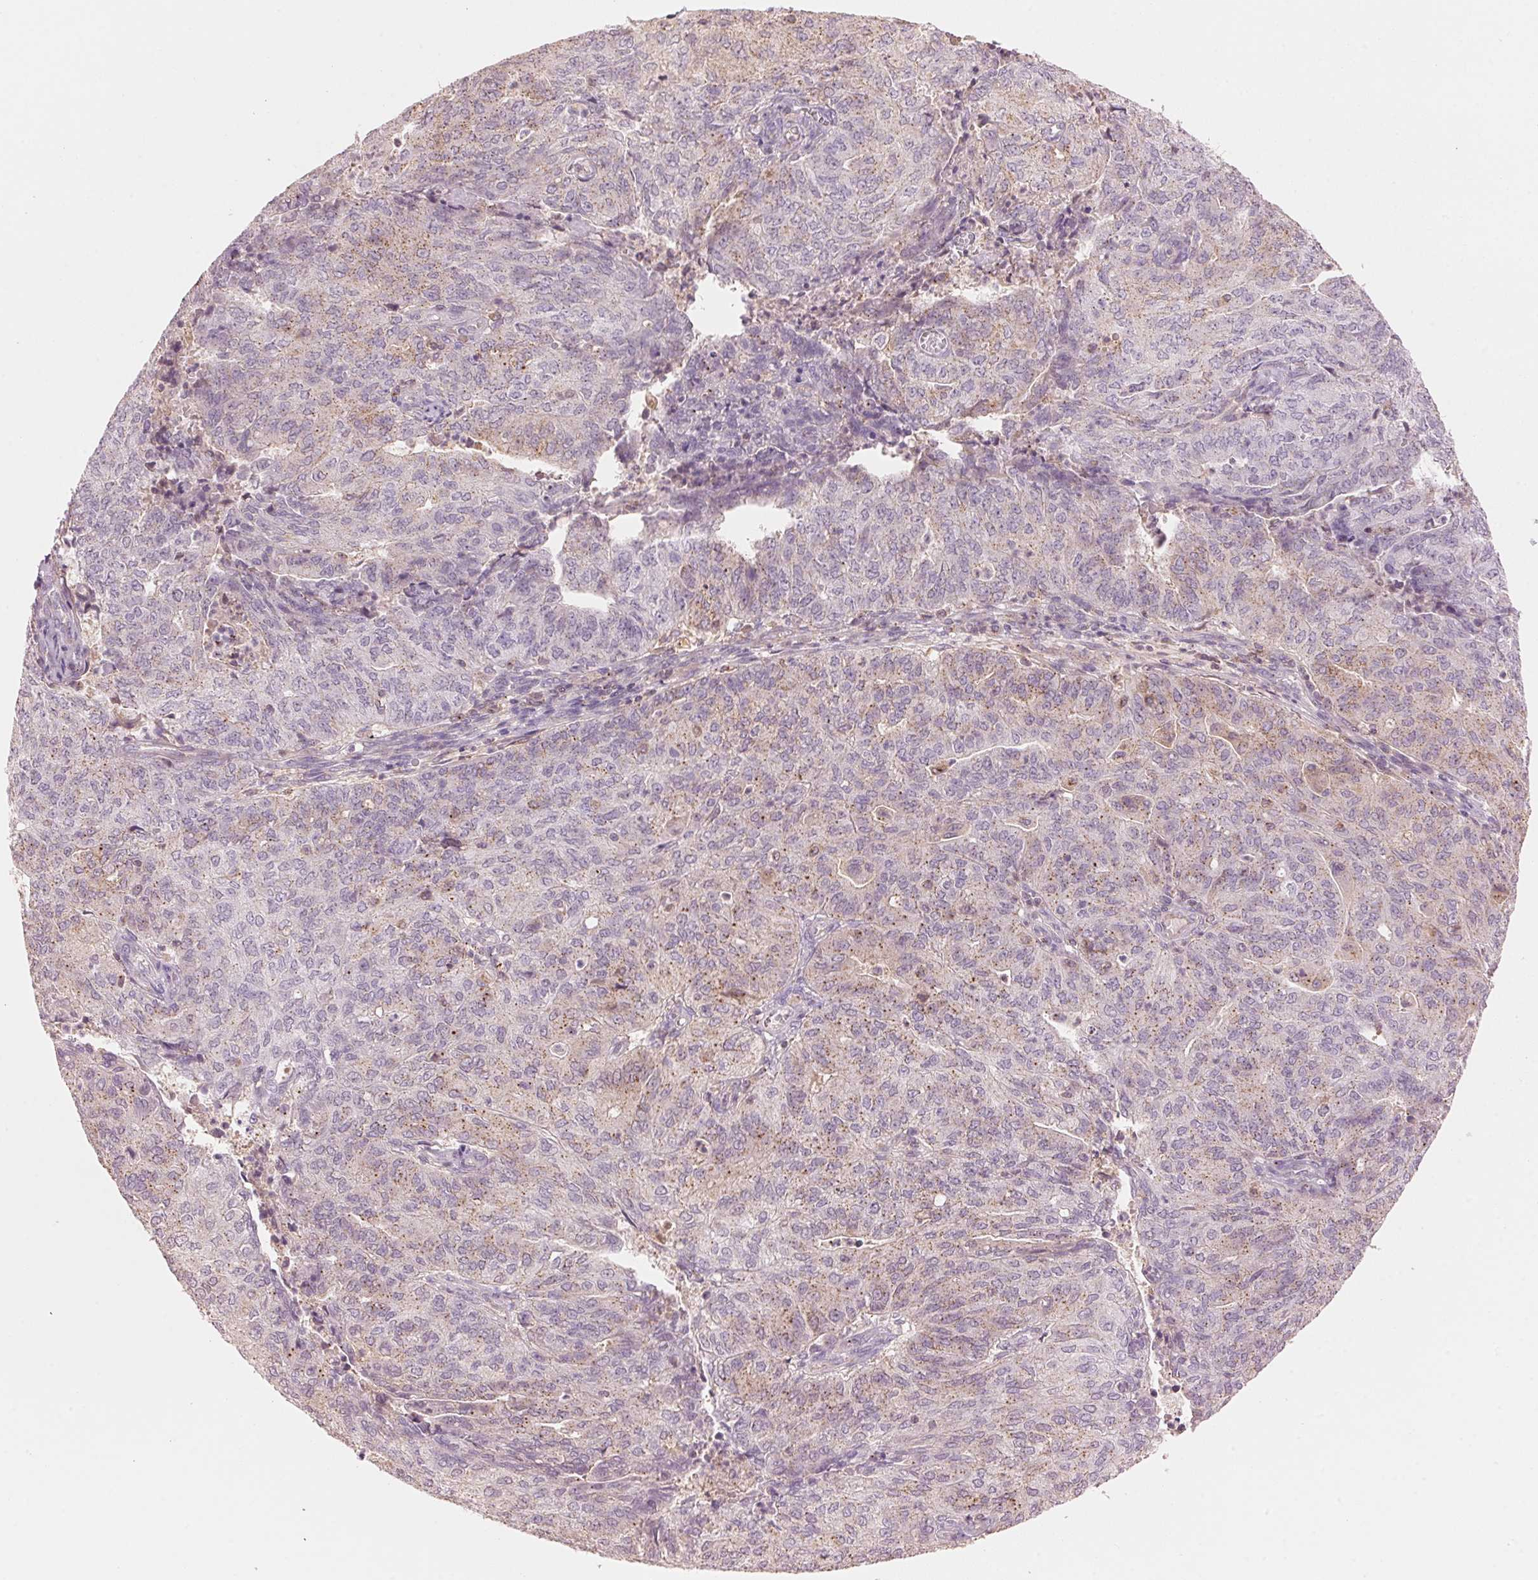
{"staining": {"intensity": "moderate", "quantity": "<25%", "location": "cytoplasmic/membranous"}, "tissue": "endometrial cancer", "cell_type": "Tumor cells", "image_type": "cancer", "snomed": [{"axis": "morphology", "description": "Adenocarcinoma, NOS"}, {"axis": "topography", "description": "Endometrium"}], "caption": "High-power microscopy captured an immunohistochemistry (IHC) micrograph of endometrial adenocarcinoma, revealing moderate cytoplasmic/membranous staining in approximately <25% of tumor cells. The staining is performed using DAB brown chromogen to label protein expression. The nuclei are counter-stained blue using hematoxylin.", "gene": "HOXB13", "patient": {"sex": "female", "age": 82}}